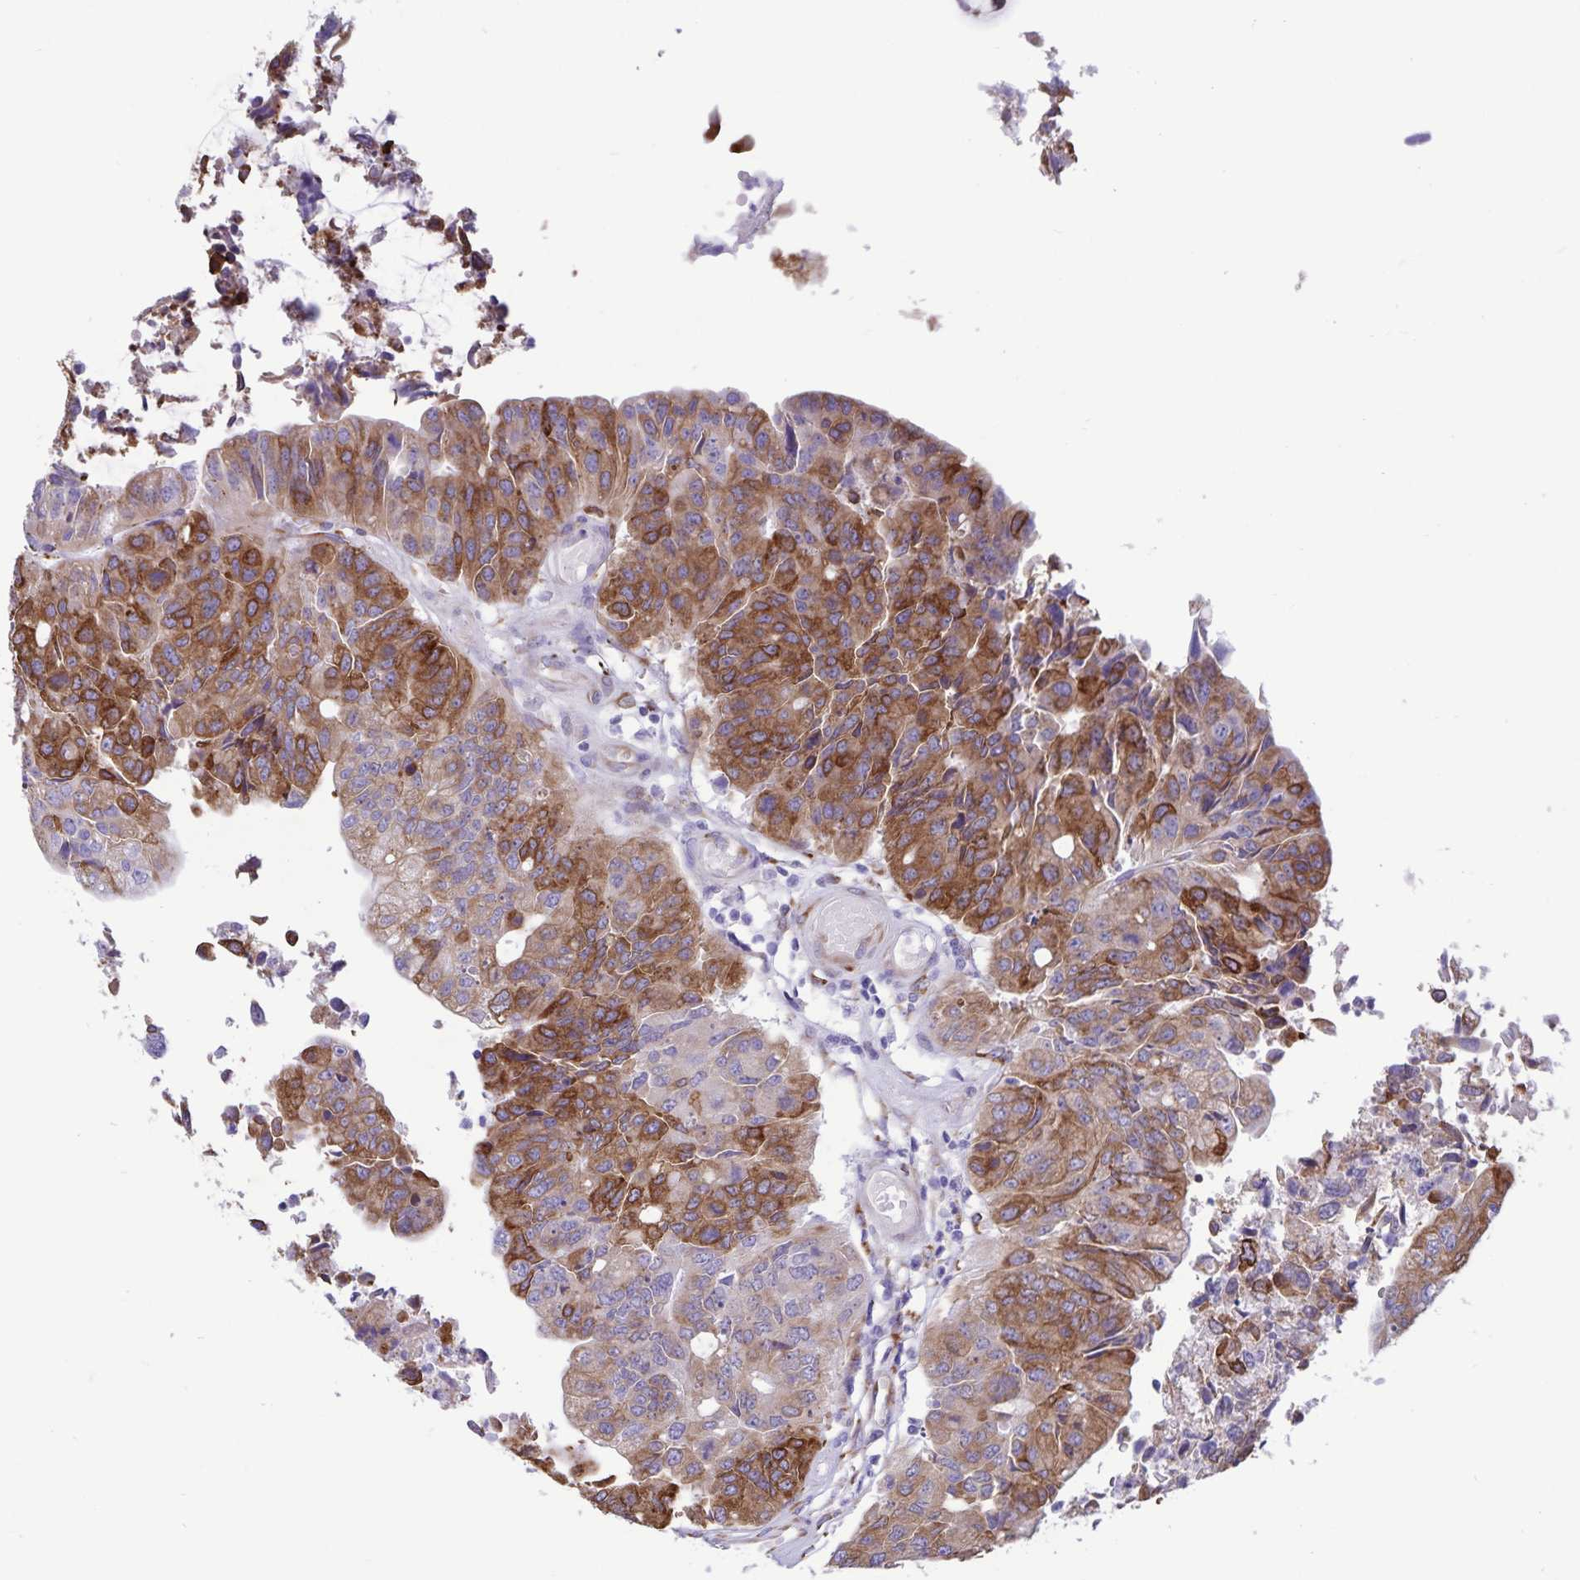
{"staining": {"intensity": "strong", "quantity": ">75%", "location": "cytoplasmic/membranous"}, "tissue": "colorectal cancer", "cell_type": "Tumor cells", "image_type": "cancer", "snomed": [{"axis": "morphology", "description": "Adenocarcinoma, NOS"}, {"axis": "topography", "description": "Colon"}], "caption": "Protein expression analysis of human colorectal adenocarcinoma reveals strong cytoplasmic/membranous staining in approximately >75% of tumor cells.", "gene": "RCN1", "patient": {"sex": "female", "age": 67}}